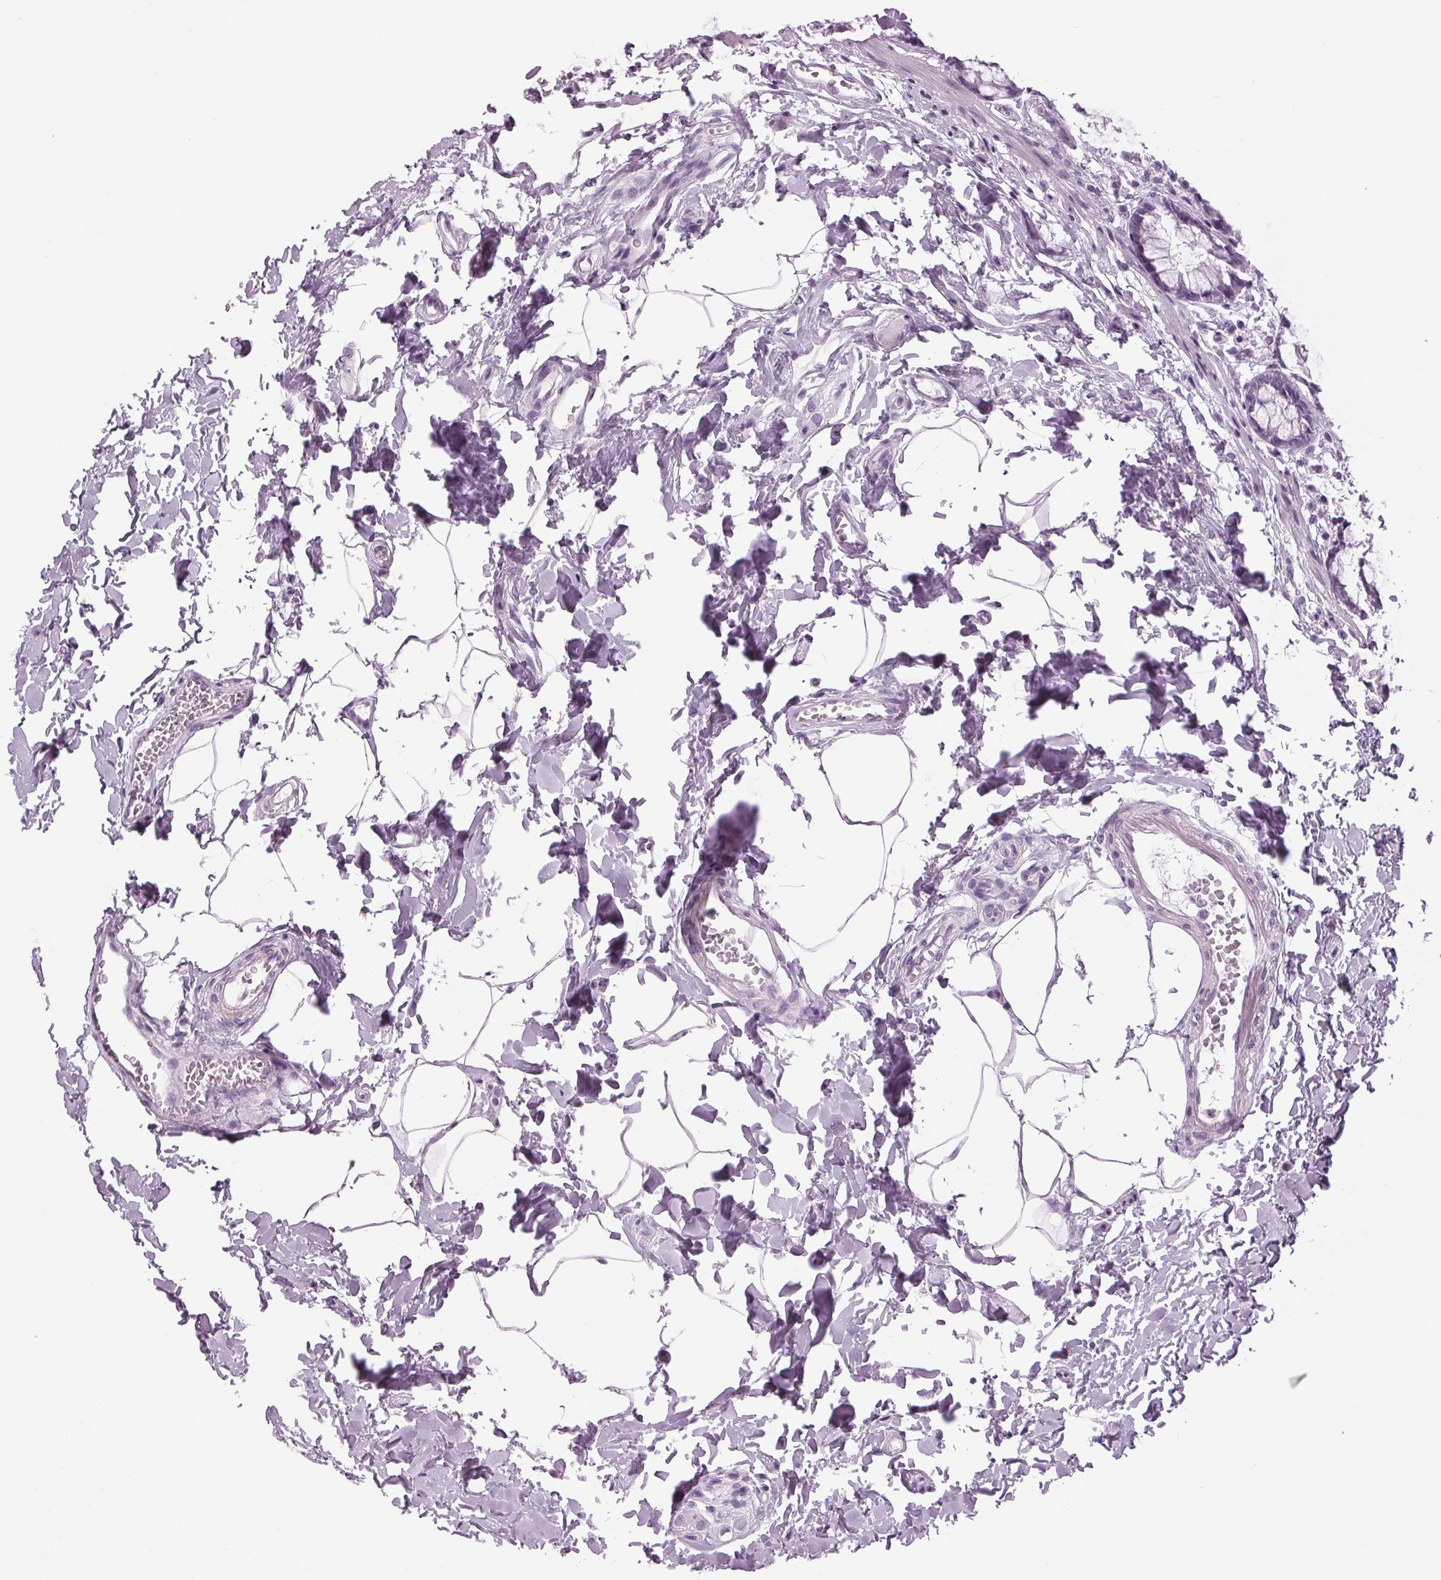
{"staining": {"intensity": "negative", "quantity": "none", "location": "none"}, "tissue": "rectum", "cell_type": "Glandular cells", "image_type": "normal", "snomed": [{"axis": "morphology", "description": "Normal tissue, NOS"}, {"axis": "topography", "description": "Rectum"}], "caption": "Immunohistochemistry (IHC) image of normal rectum: human rectum stained with DAB (3,3'-diaminobenzidine) reveals no significant protein staining in glandular cells. (IHC, brightfield microscopy, high magnification).", "gene": "DNAH12", "patient": {"sex": "female", "age": 62}}